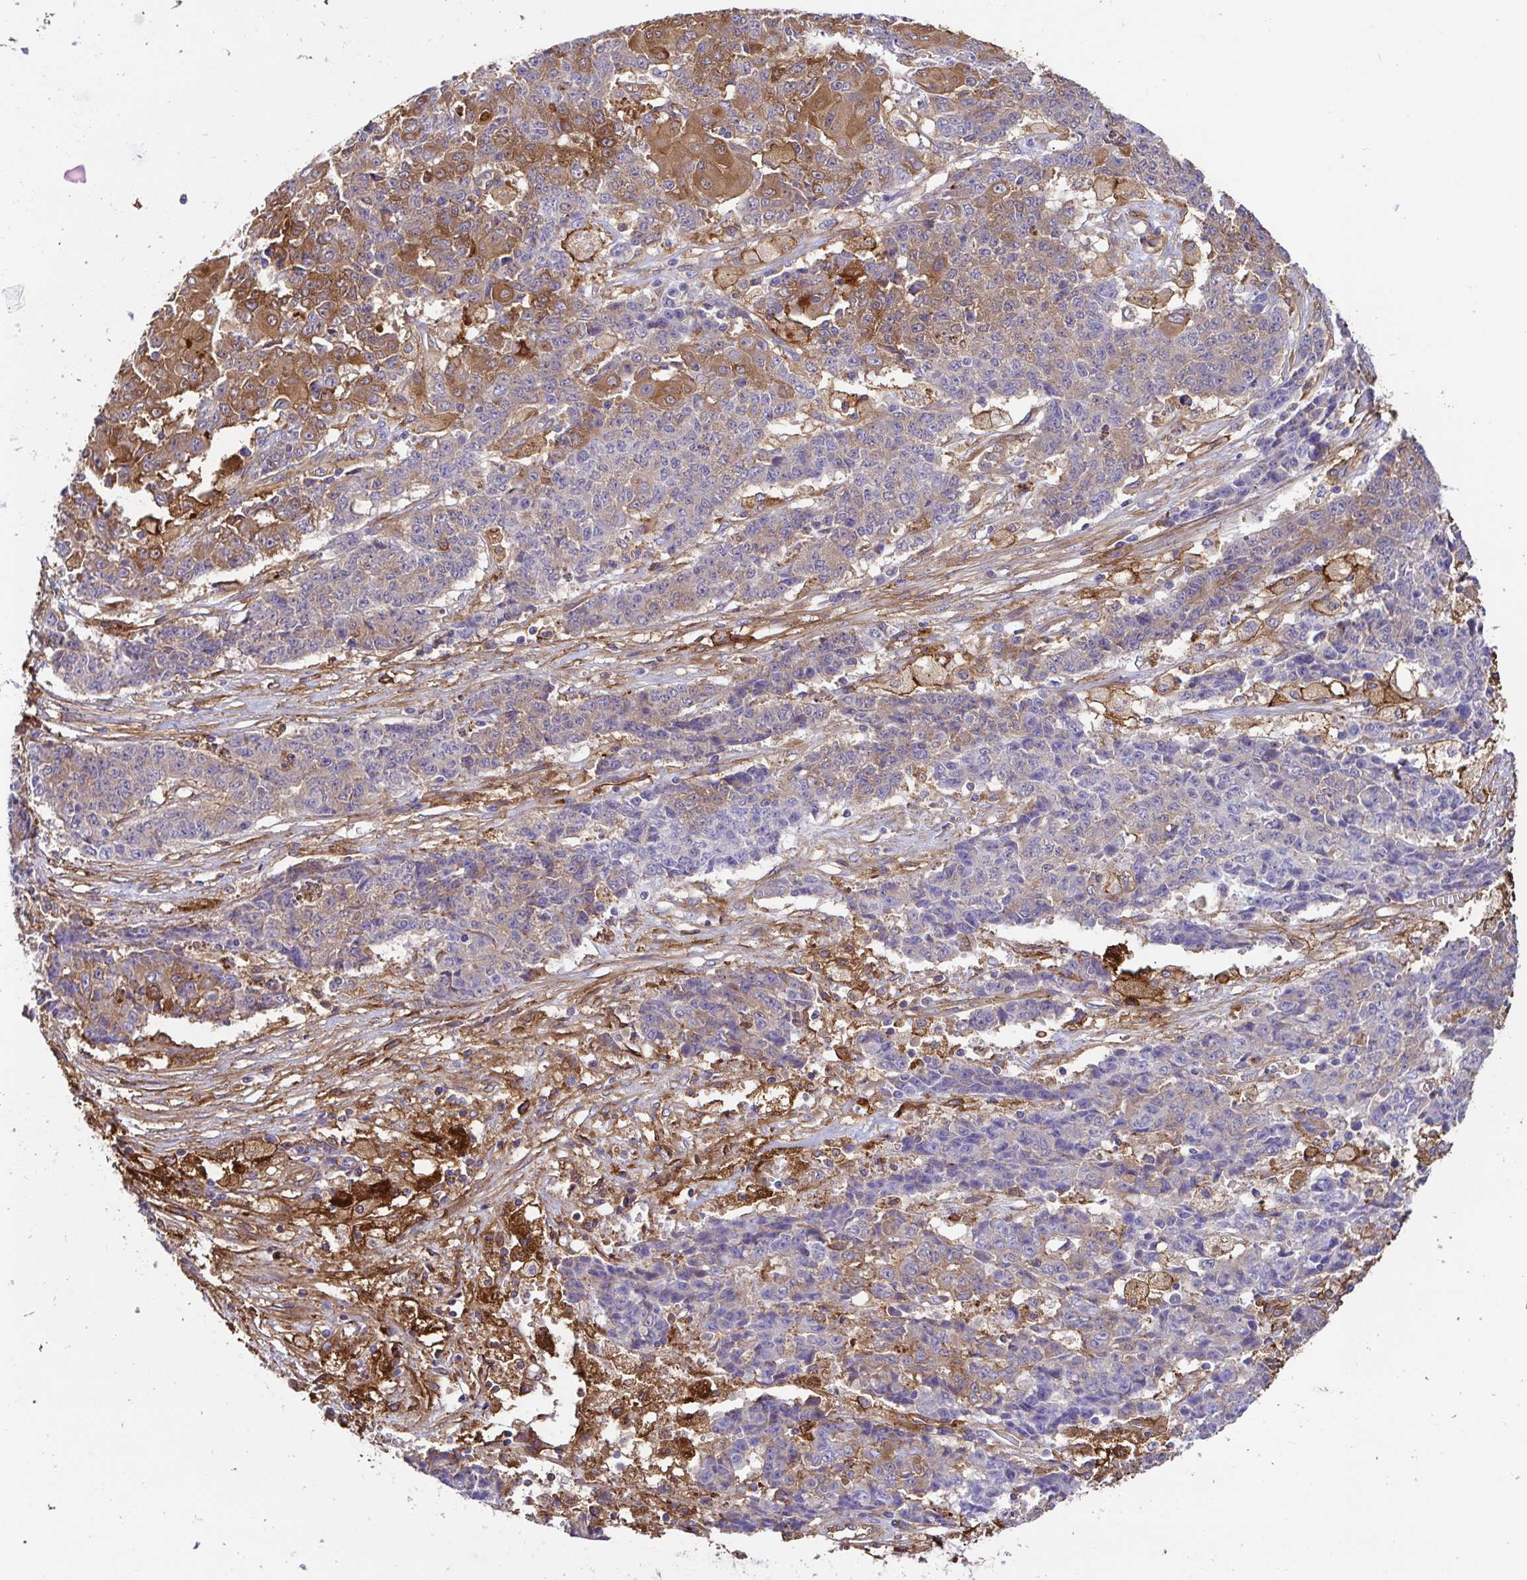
{"staining": {"intensity": "moderate", "quantity": "<25%", "location": "cytoplasmic/membranous"}, "tissue": "ovarian cancer", "cell_type": "Tumor cells", "image_type": "cancer", "snomed": [{"axis": "morphology", "description": "Carcinoma, endometroid"}, {"axis": "topography", "description": "Ovary"}], "caption": "This is an image of IHC staining of ovarian cancer (endometroid carcinoma), which shows moderate positivity in the cytoplasmic/membranous of tumor cells.", "gene": "ANXA2", "patient": {"sex": "female", "age": 42}}